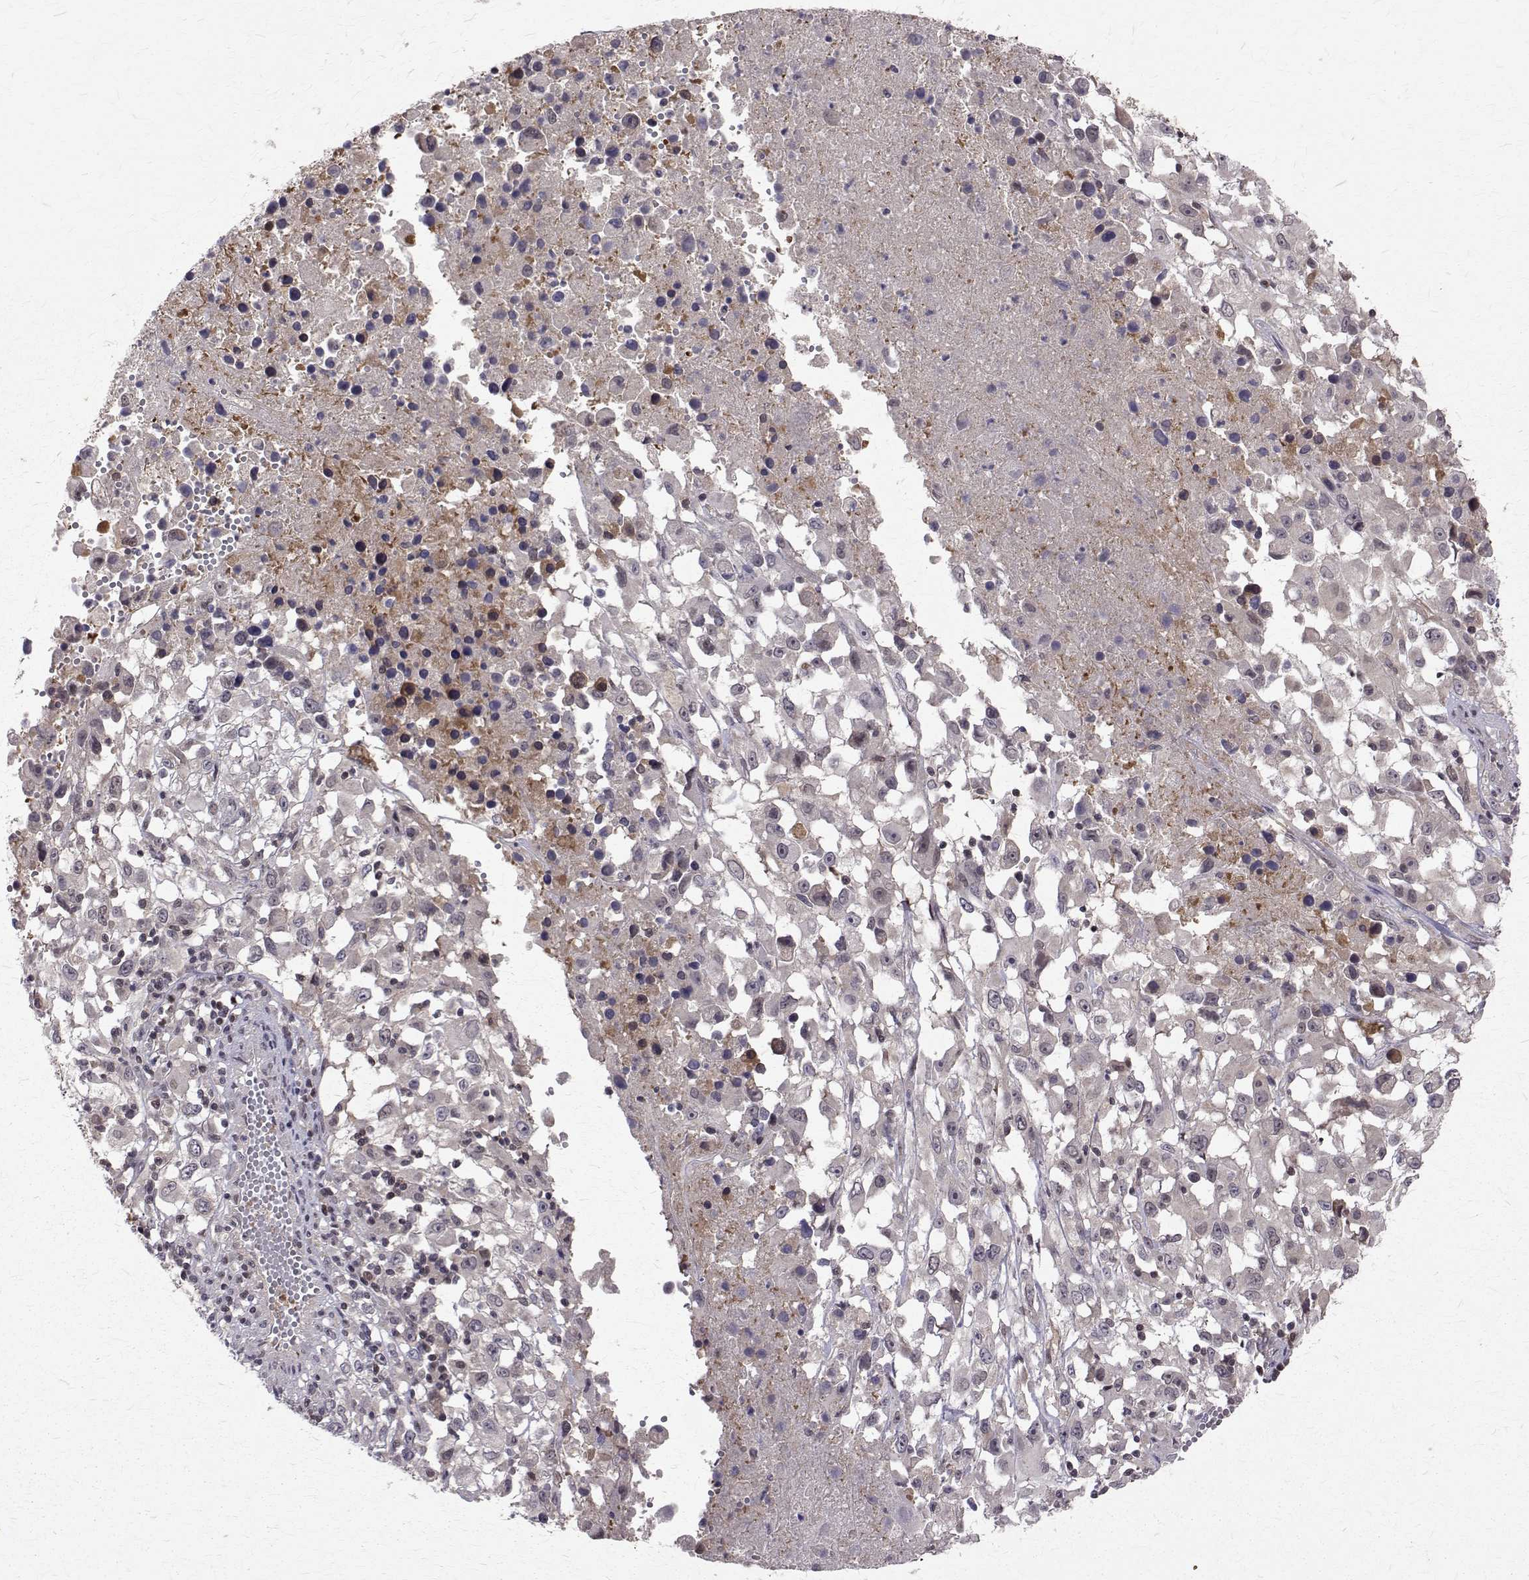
{"staining": {"intensity": "negative", "quantity": "none", "location": "none"}, "tissue": "melanoma", "cell_type": "Tumor cells", "image_type": "cancer", "snomed": [{"axis": "morphology", "description": "Malignant melanoma, Metastatic site"}, {"axis": "topography", "description": "Soft tissue"}], "caption": "Human malignant melanoma (metastatic site) stained for a protein using immunohistochemistry exhibits no staining in tumor cells.", "gene": "NIF3L1", "patient": {"sex": "male", "age": 50}}